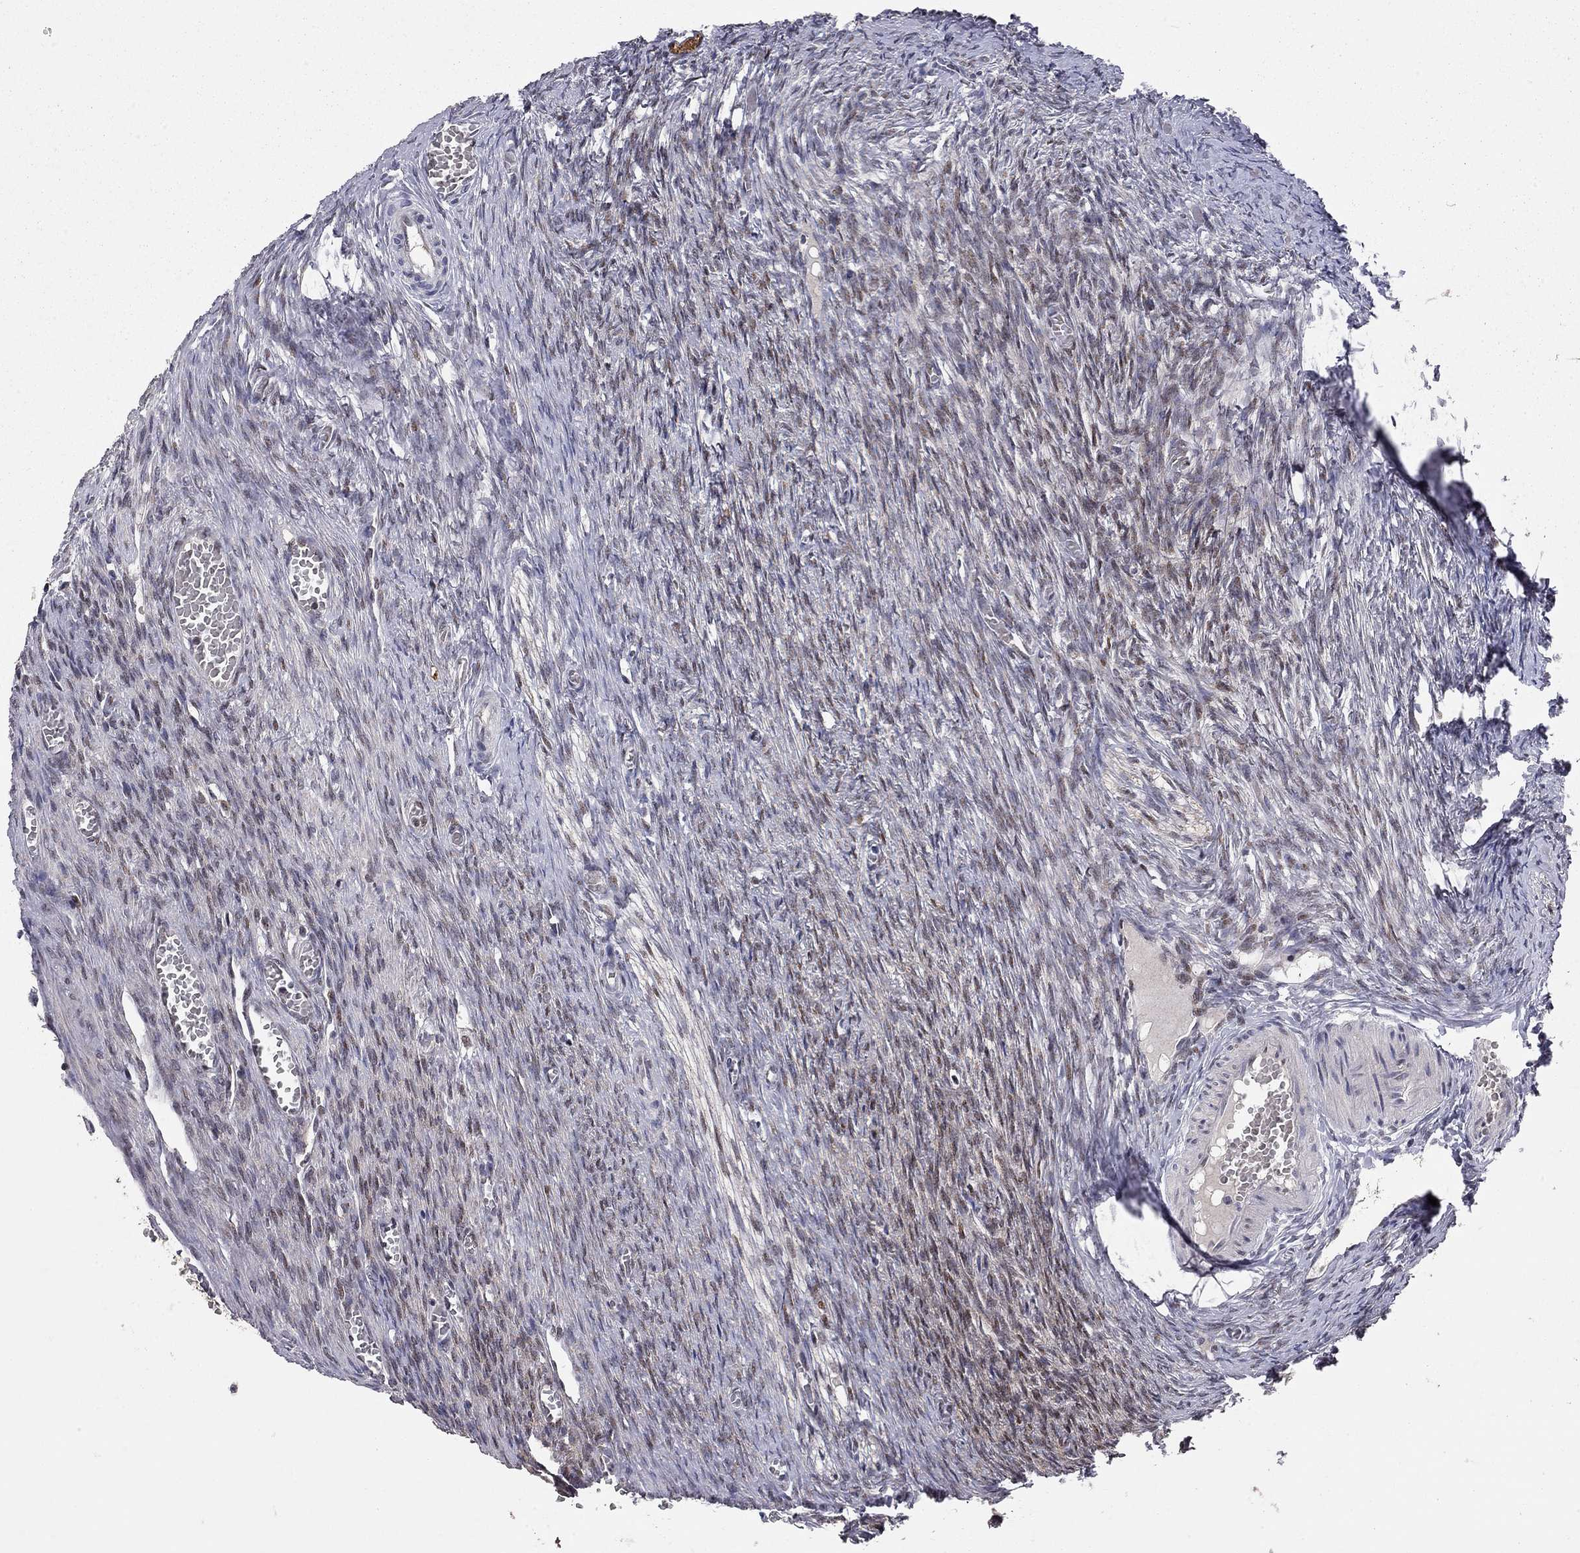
{"staining": {"intensity": "moderate", "quantity": "25%-75%", "location": "nuclear"}, "tissue": "ovary", "cell_type": "Ovarian stroma cells", "image_type": "normal", "snomed": [{"axis": "morphology", "description": "Normal tissue, NOS"}, {"axis": "topography", "description": "Ovary"}], "caption": "This histopathology image demonstrates immunohistochemistry staining of unremarkable ovary, with medium moderate nuclear positivity in approximately 25%-75% of ovarian stroma cells.", "gene": "HDAC3", "patient": {"sex": "female", "age": 27}}